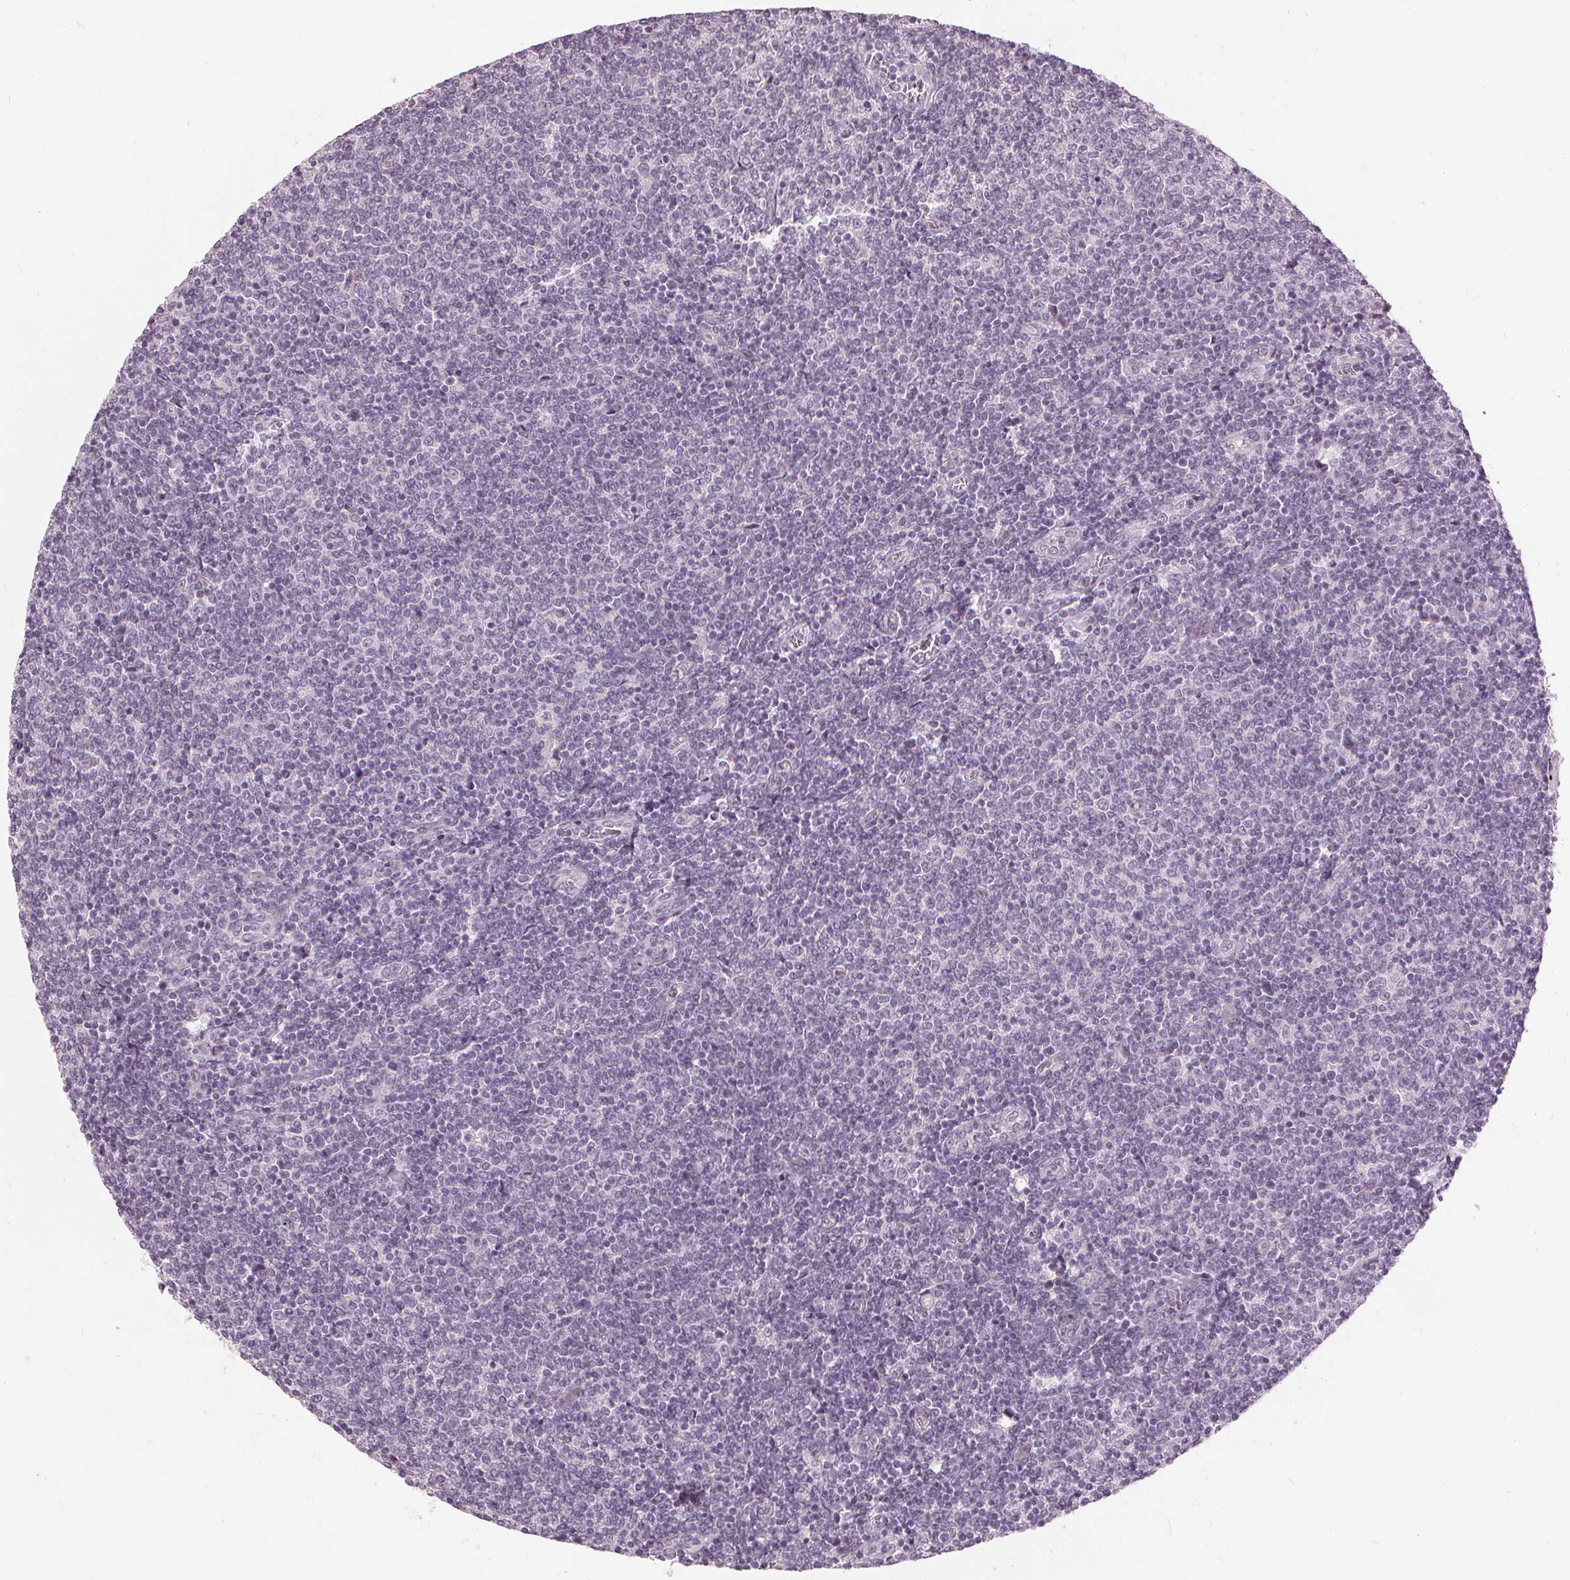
{"staining": {"intensity": "negative", "quantity": "none", "location": "none"}, "tissue": "lymphoma", "cell_type": "Tumor cells", "image_type": "cancer", "snomed": [{"axis": "morphology", "description": "Malignant lymphoma, non-Hodgkin's type, Low grade"}, {"axis": "topography", "description": "Lymph node"}], "caption": "Tumor cells show no significant protein positivity in lymphoma. (Brightfield microscopy of DAB (3,3'-diaminobenzidine) immunohistochemistry at high magnification).", "gene": "SFTPD", "patient": {"sex": "male", "age": 52}}